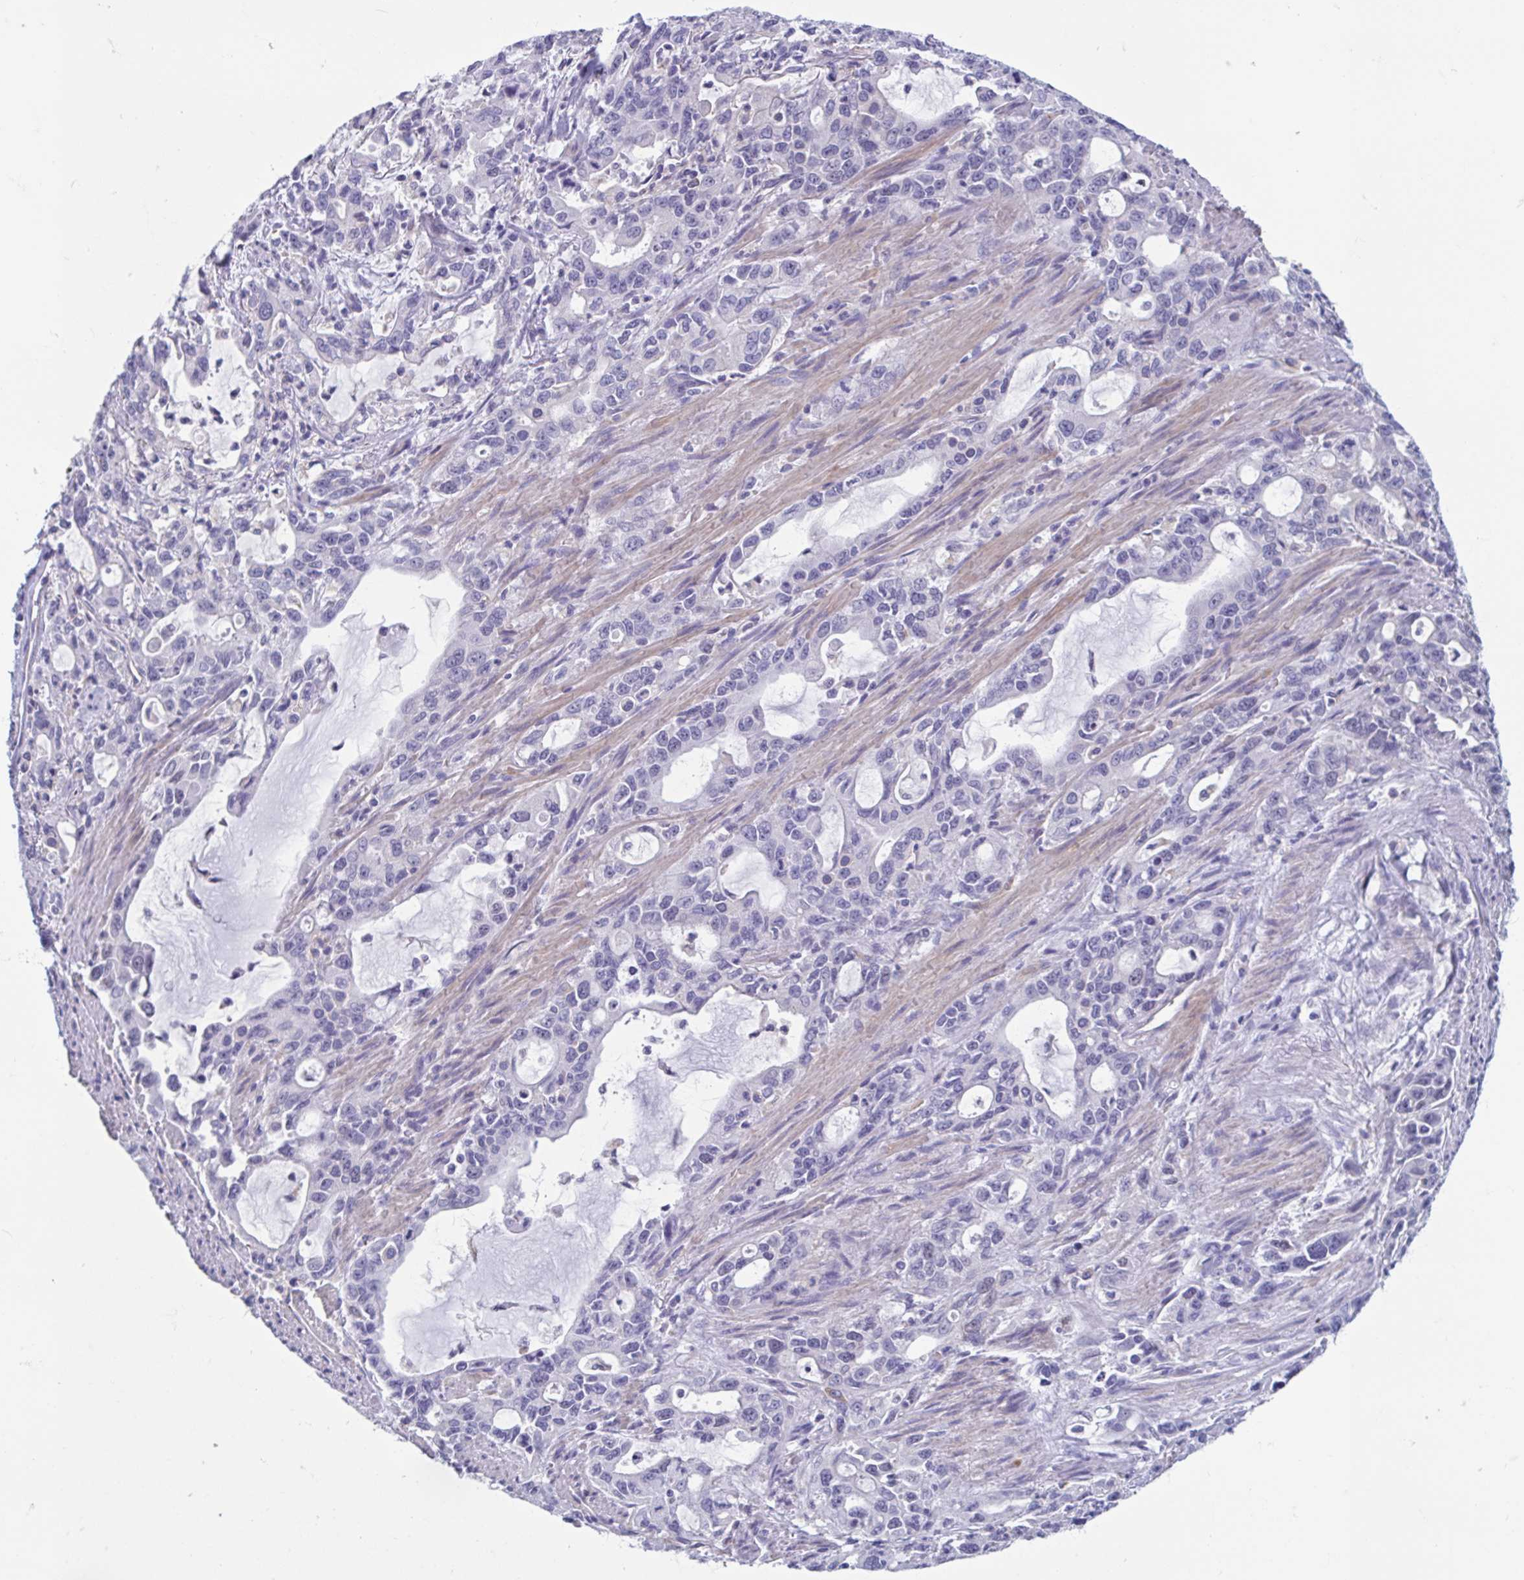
{"staining": {"intensity": "negative", "quantity": "none", "location": "none"}, "tissue": "stomach cancer", "cell_type": "Tumor cells", "image_type": "cancer", "snomed": [{"axis": "morphology", "description": "Adenocarcinoma, NOS"}, {"axis": "topography", "description": "Stomach, upper"}], "caption": "There is no significant positivity in tumor cells of stomach cancer (adenocarcinoma).", "gene": "MORC4", "patient": {"sex": "male", "age": 85}}